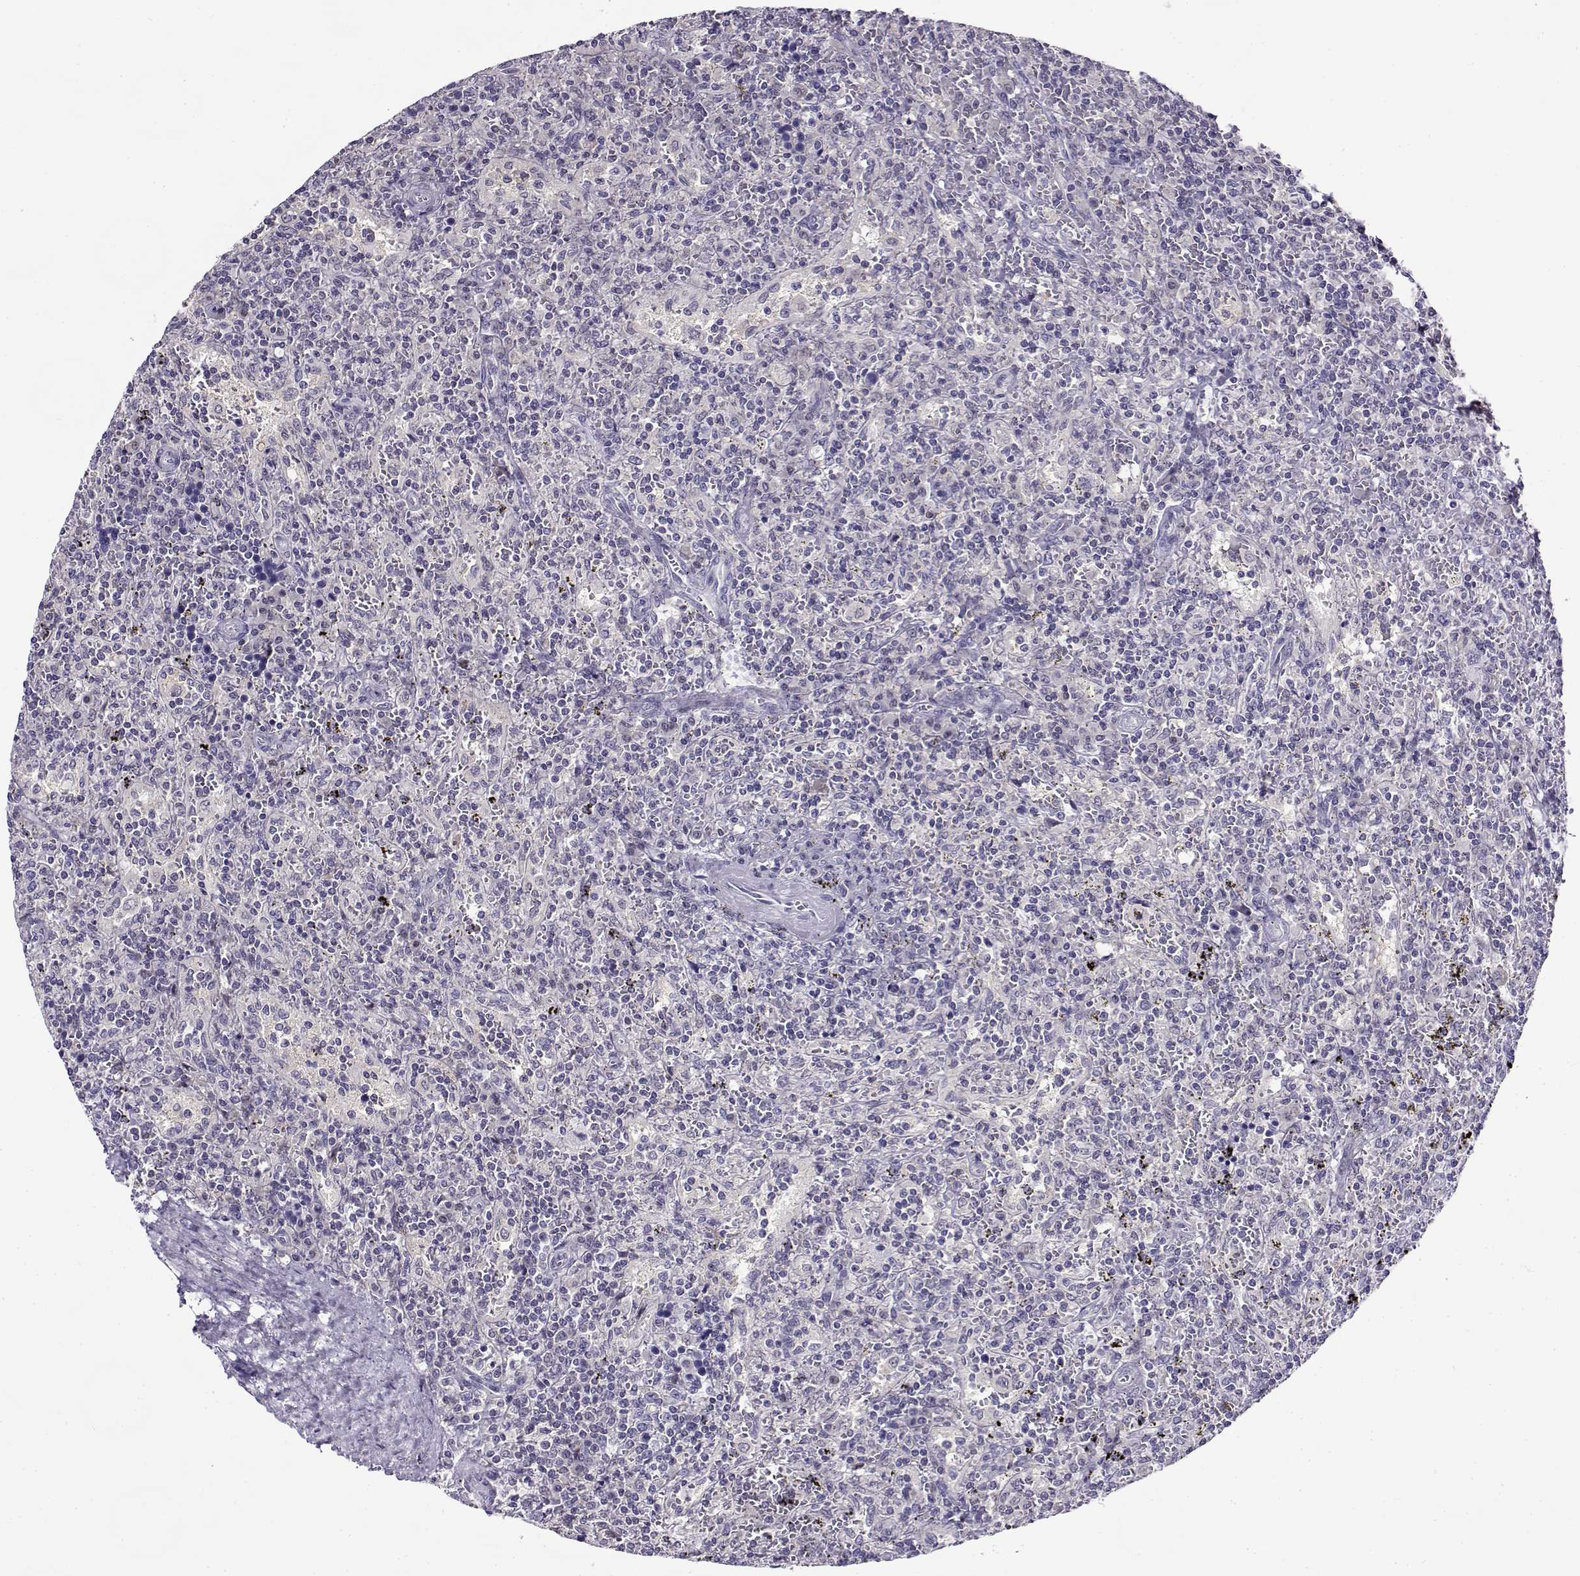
{"staining": {"intensity": "negative", "quantity": "none", "location": "none"}, "tissue": "lymphoma", "cell_type": "Tumor cells", "image_type": "cancer", "snomed": [{"axis": "morphology", "description": "Malignant lymphoma, non-Hodgkin's type, Low grade"}, {"axis": "topography", "description": "Spleen"}], "caption": "DAB (3,3'-diaminobenzidine) immunohistochemical staining of human lymphoma reveals no significant positivity in tumor cells.", "gene": "FEZF1", "patient": {"sex": "male", "age": 62}}